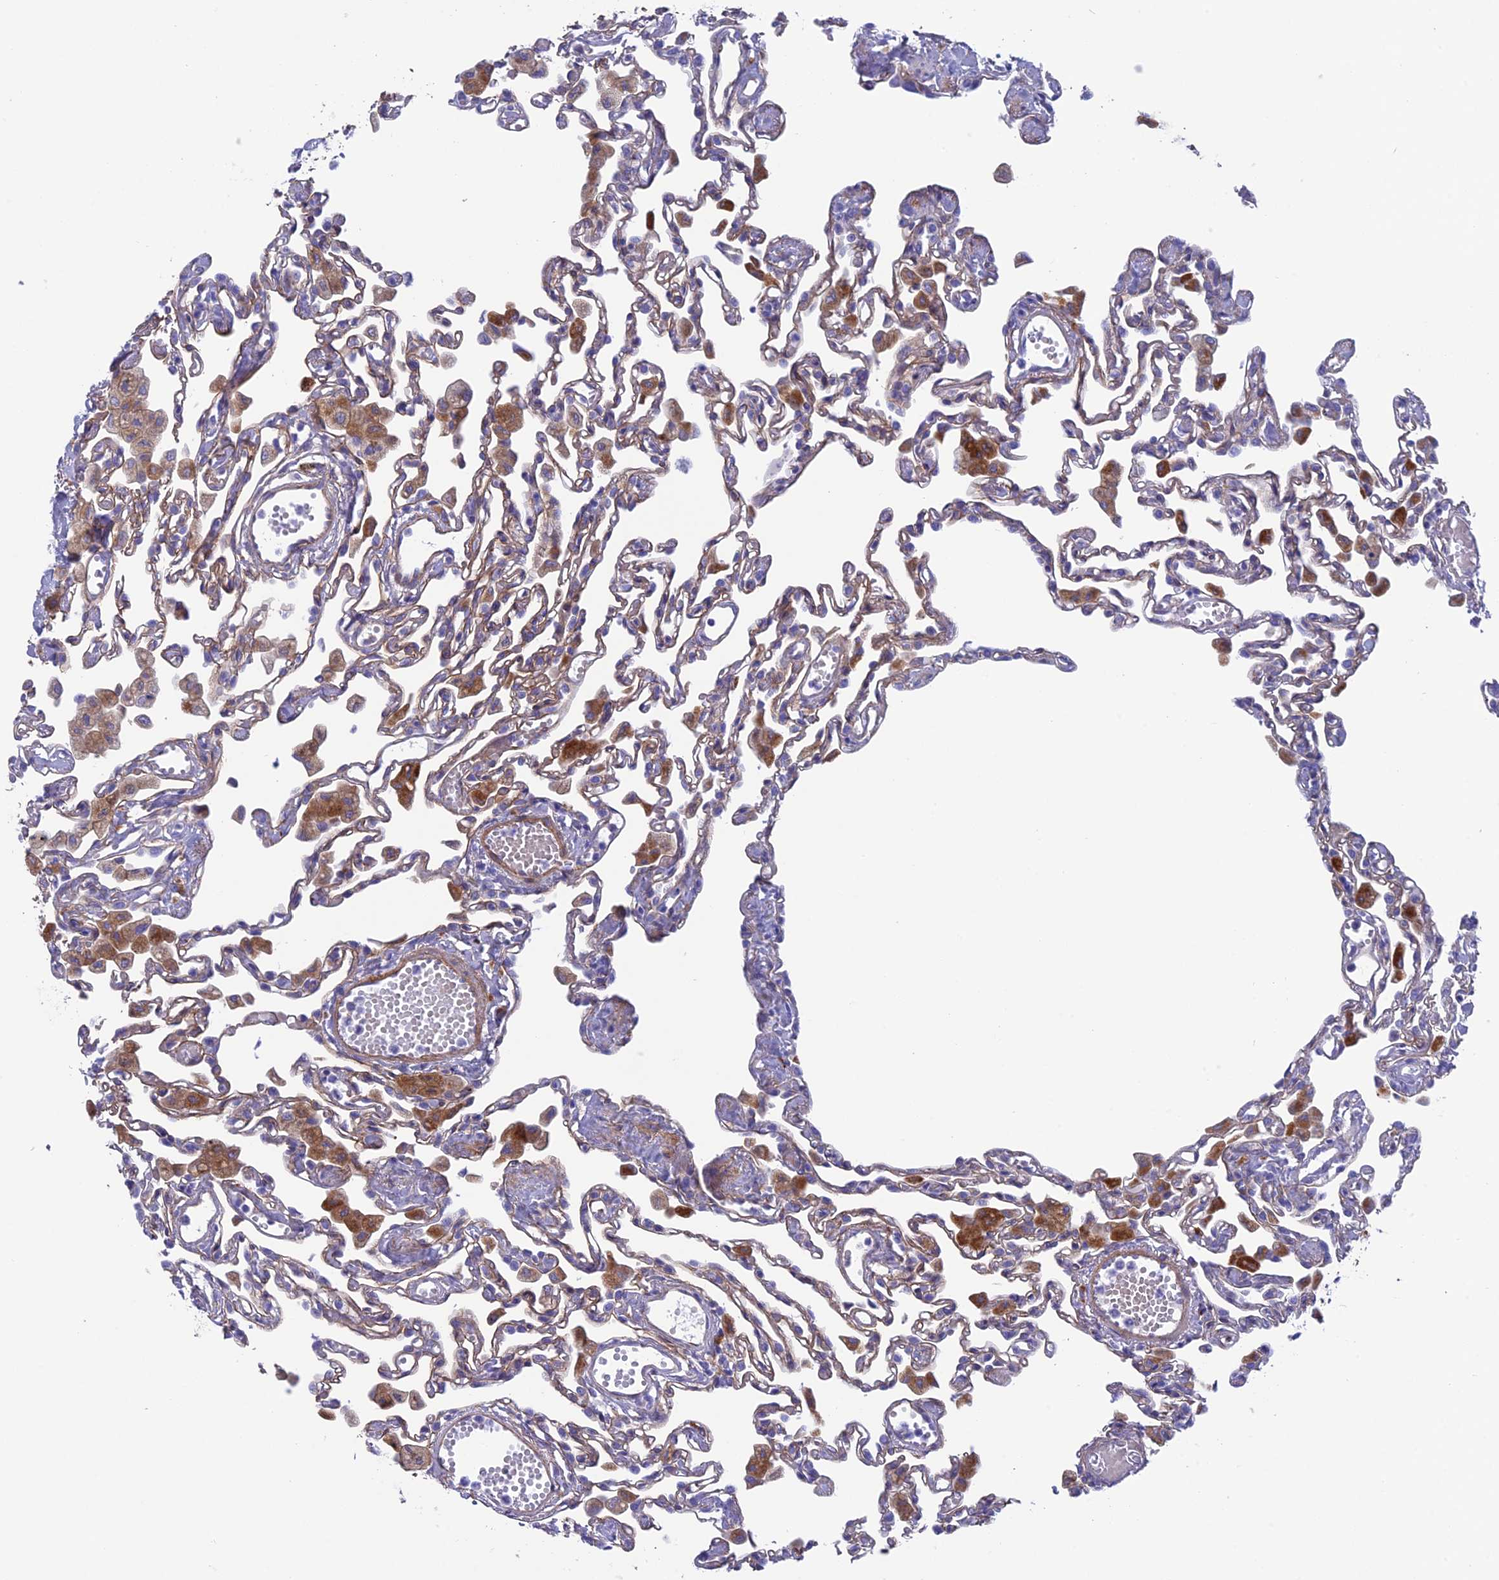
{"staining": {"intensity": "weak", "quantity": "<25%", "location": "cytoplasmic/membranous"}, "tissue": "lung", "cell_type": "Alveolar cells", "image_type": "normal", "snomed": [{"axis": "morphology", "description": "Normal tissue, NOS"}, {"axis": "topography", "description": "Bronchus"}, {"axis": "topography", "description": "Lung"}], "caption": "DAB immunohistochemical staining of benign human lung exhibits no significant staining in alveolar cells.", "gene": "TNS1", "patient": {"sex": "female", "age": 49}}